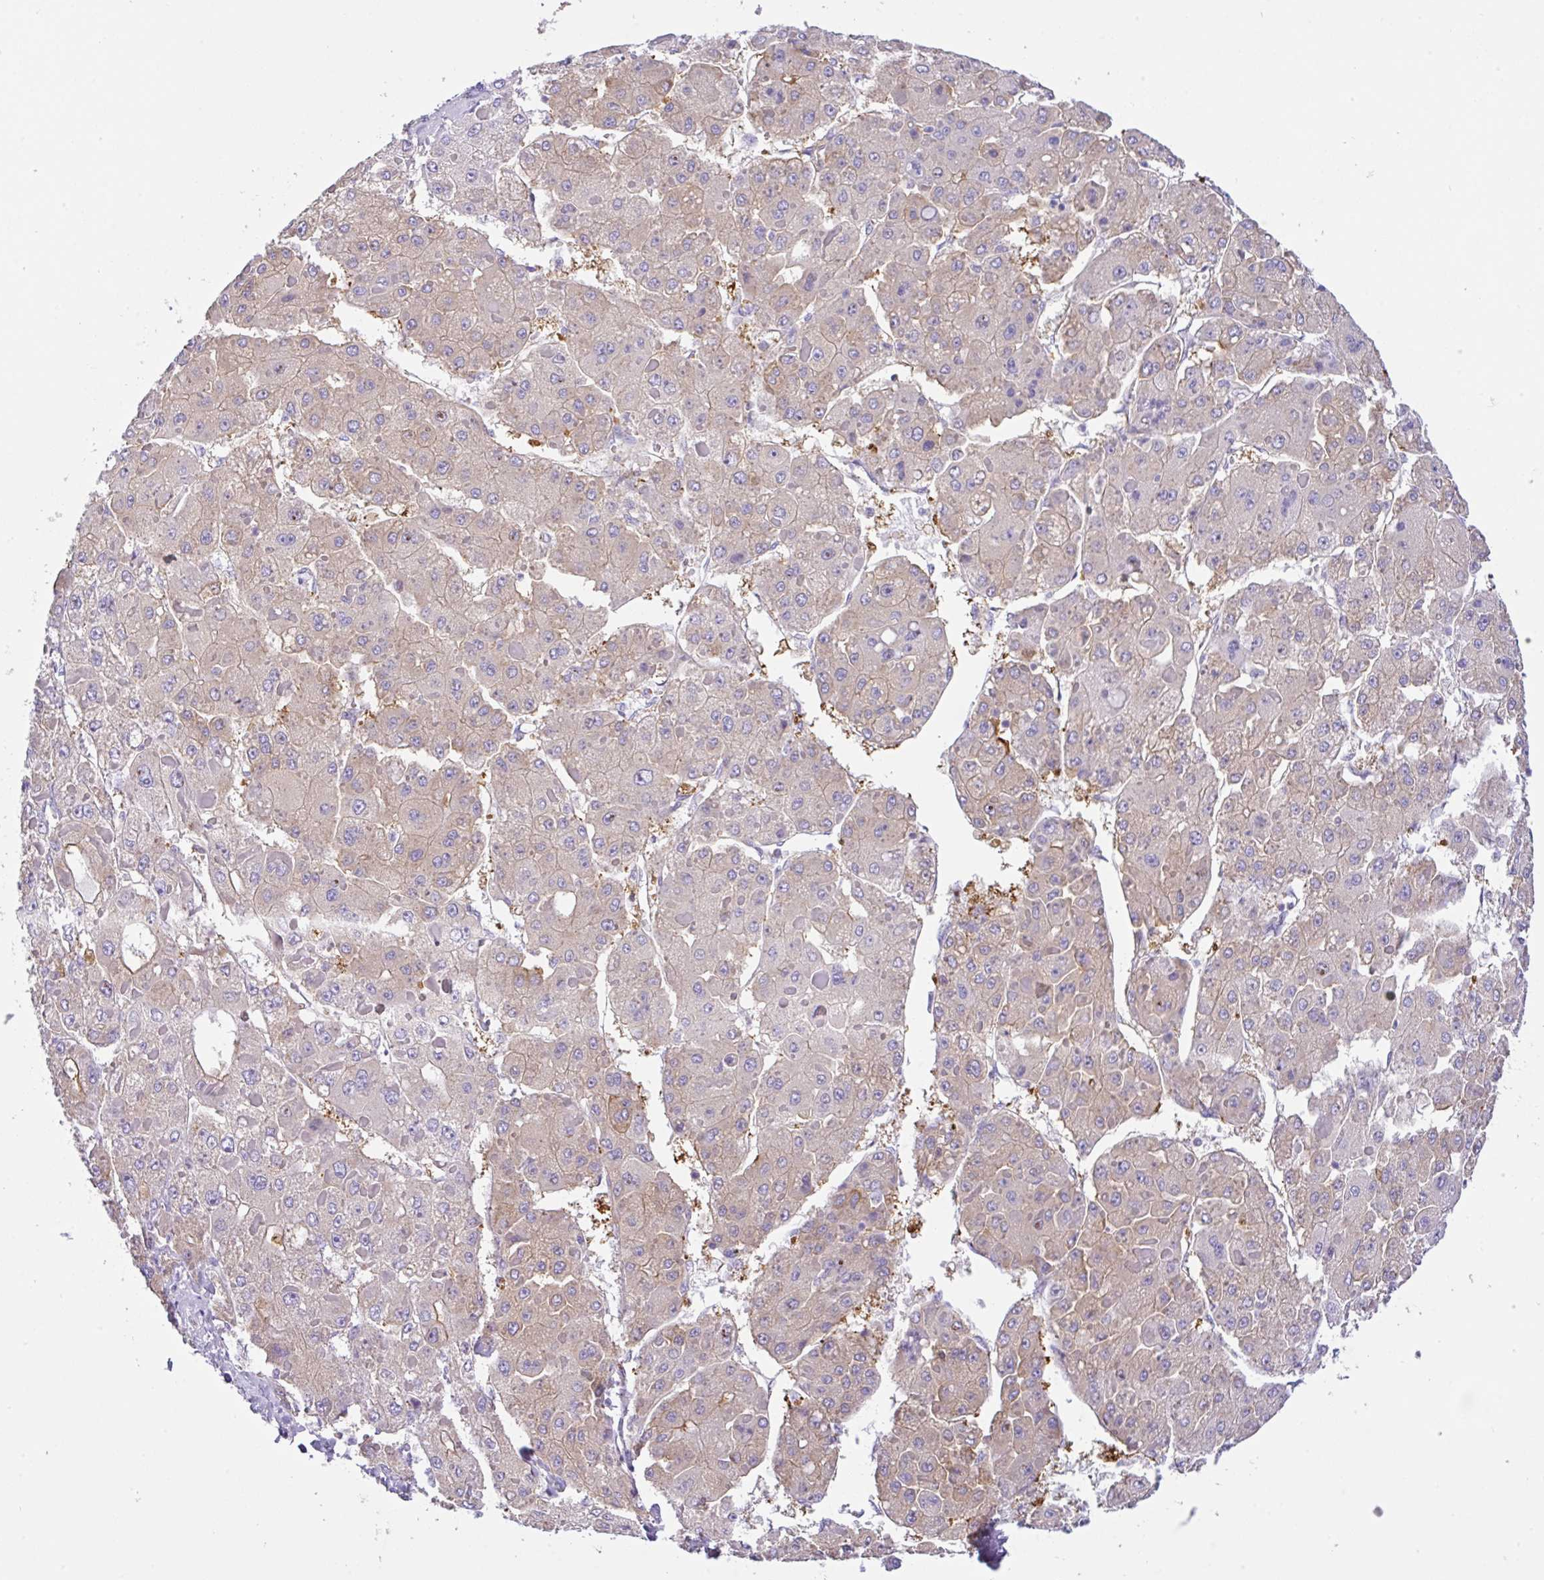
{"staining": {"intensity": "weak", "quantity": "25%-75%", "location": "cytoplasmic/membranous"}, "tissue": "liver cancer", "cell_type": "Tumor cells", "image_type": "cancer", "snomed": [{"axis": "morphology", "description": "Carcinoma, Hepatocellular, NOS"}, {"axis": "topography", "description": "Liver"}], "caption": "A brown stain labels weak cytoplasmic/membranous staining of a protein in human liver cancer (hepatocellular carcinoma) tumor cells. The staining was performed using DAB, with brown indicating positive protein expression. Nuclei are stained blue with hematoxylin.", "gene": "GFPT2", "patient": {"sex": "female", "age": 73}}